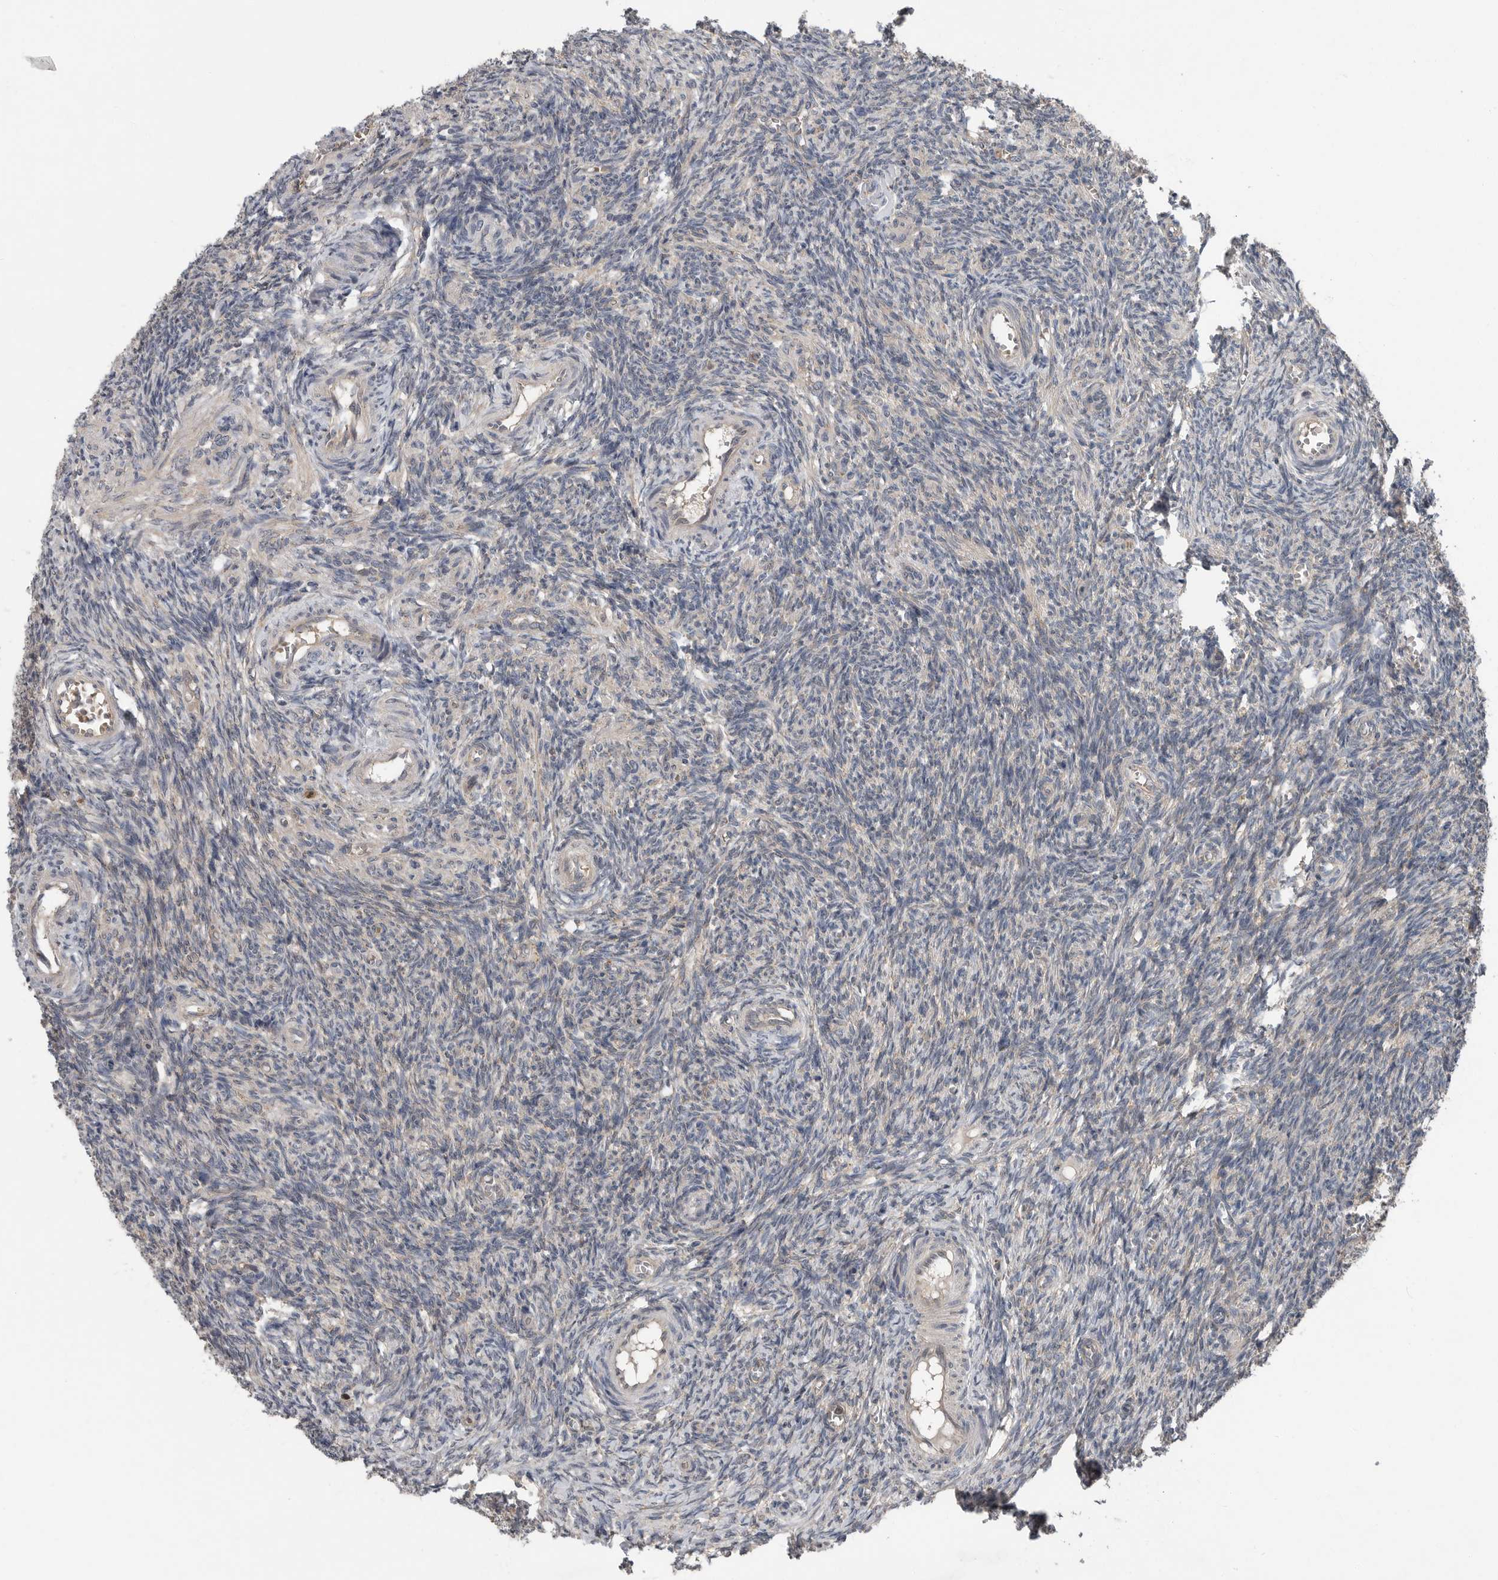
{"staining": {"intensity": "weak", "quantity": "<25%", "location": "cytoplasmic/membranous"}, "tissue": "ovary", "cell_type": "Ovarian stroma cells", "image_type": "normal", "snomed": [{"axis": "morphology", "description": "Normal tissue, NOS"}, {"axis": "topography", "description": "Ovary"}], "caption": "This image is of normal ovary stained with IHC to label a protein in brown with the nuclei are counter-stained blue. There is no expression in ovarian stroma cells. (DAB (3,3'-diaminobenzidine) immunohistochemistry (IHC) visualized using brightfield microscopy, high magnification).", "gene": "SCP2", "patient": {"sex": "female", "age": 27}}